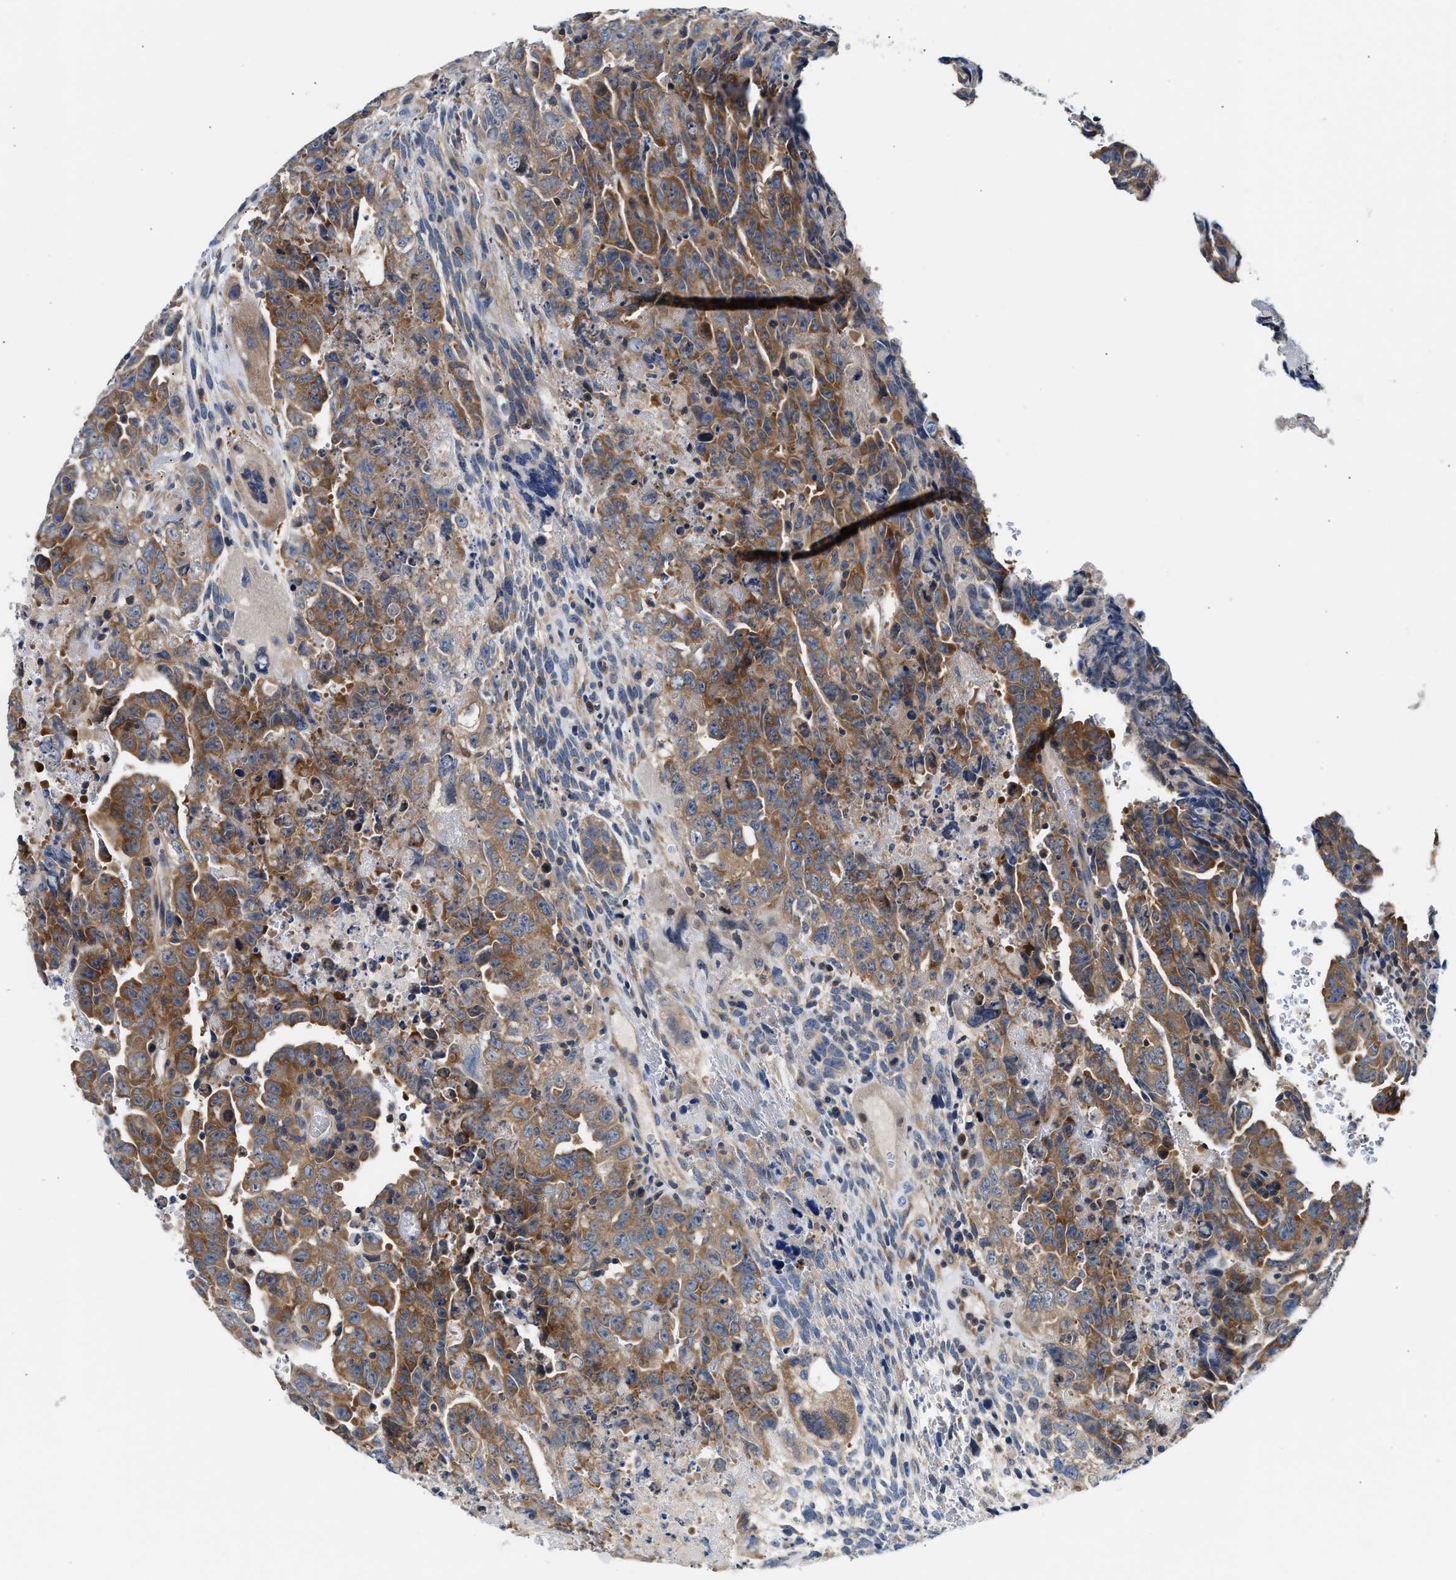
{"staining": {"intensity": "moderate", "quantity": ">75%", "location": "cytoplasmic/membranous"}, "tissue": "testis cancer", "cell_type": "Tumor cells", "image_type": "cancer", "snomed": [{"axis": "morphology", "description": "Carcinoma, Embryonal, NOS"}, {"axis": "topography", "description": "Testis"}], "caption": "A brown stain shows moderate cytoplasmic/membranous positivity of a protein in human testis embryonal carcinoma tumor cells. (IHC, brightfield microscopy, high magnification).", "gene": "FAM185A", "patient": {"sex": "male", "age": 28}}